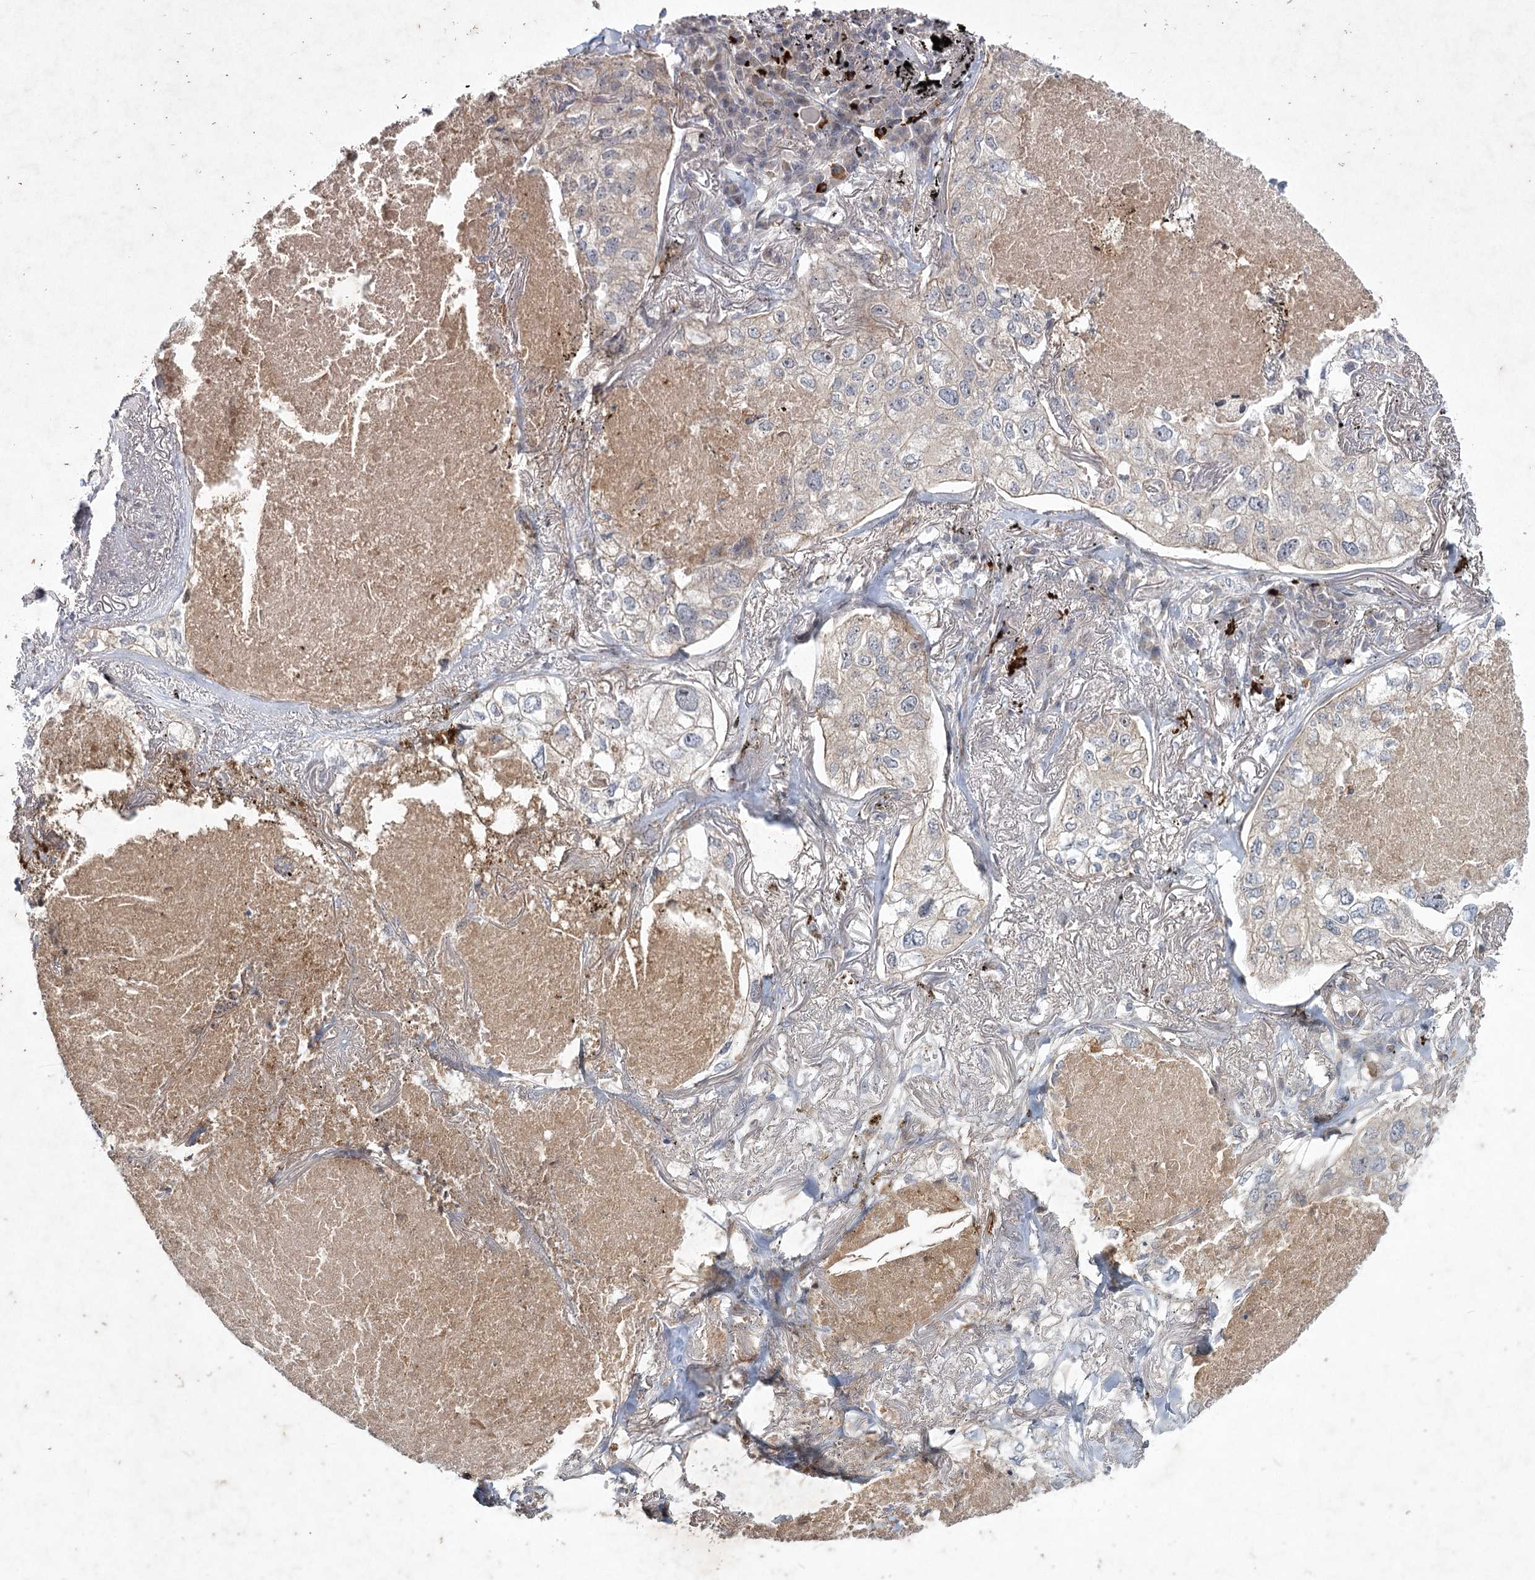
{"staining": {"intensity": "negative", "quantity": "none", "location": "none"}, "tissue": "lung cancer", "cell_type": "Tumor cells", "image_type": "cancer", "snomed": [{"axis": "morphology", "description": "Adenocarcinoma, NOS"}, {"axis": "topography", "description": "Lung"}], "caption": "Immunohistochemistry (IHC) micrograph of neoplastic tissue: human lung adenocarcinoma stained with DAB (3,3'-diaminobenzidine) demonstrates no significant protein staining in tumor cells.", "gene": "MAP3K13", "patient": {"sex": "male", "age": 65}}